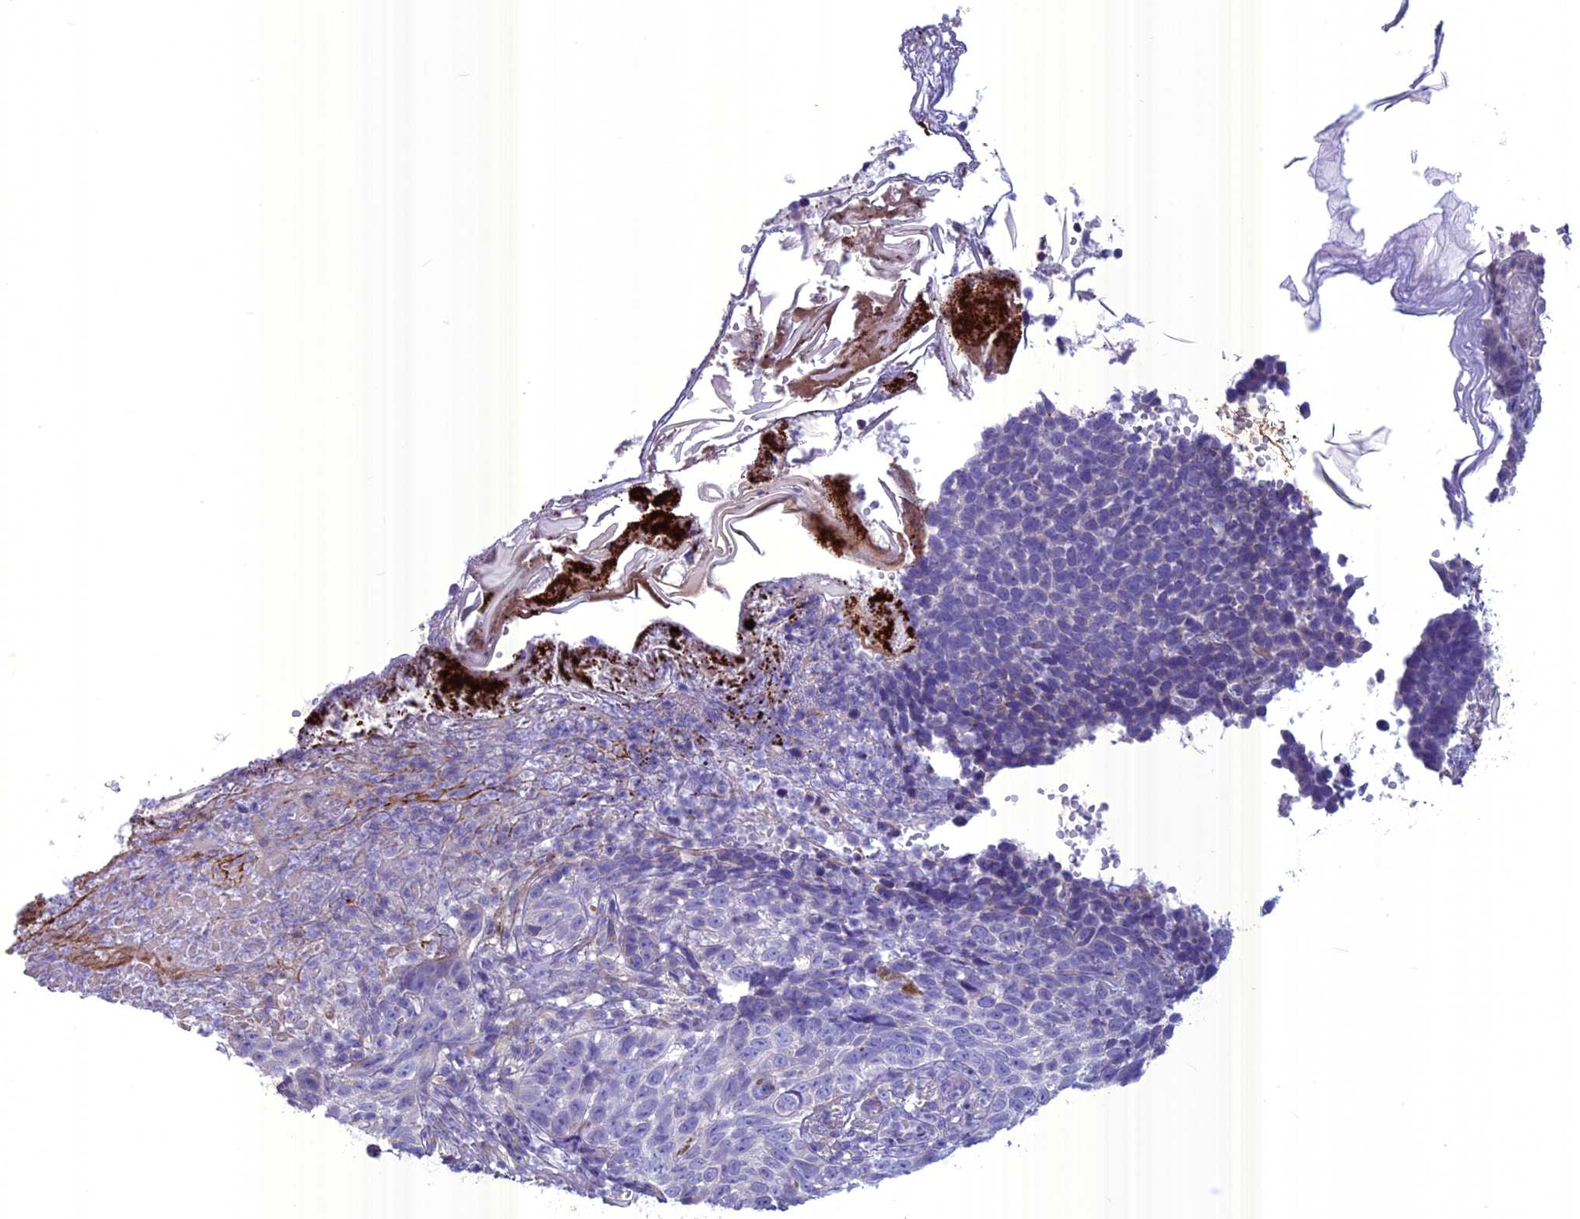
{"staining": {"intensity": "negative", "quantity": "none", "location": "none"}, "tissue": "skin cancer", "cell_type": "Tumor cells", "image_type": "cancer", "snomed": [{"axis": "morphology", "description": "Basal cell carcinoma"}, {"axis": "topography", "description": "Skin"}], "caption": "The histopathology image shows no significant expression in tumor cells of skin cancer. The staining is performed using DAB (3,3'-diaminobenzidine) brown chromogen with nuclei counter-stained in using hematoxylin.", "gene": "SPHKAP", "patient": {"sex": "female", "age": 84}}